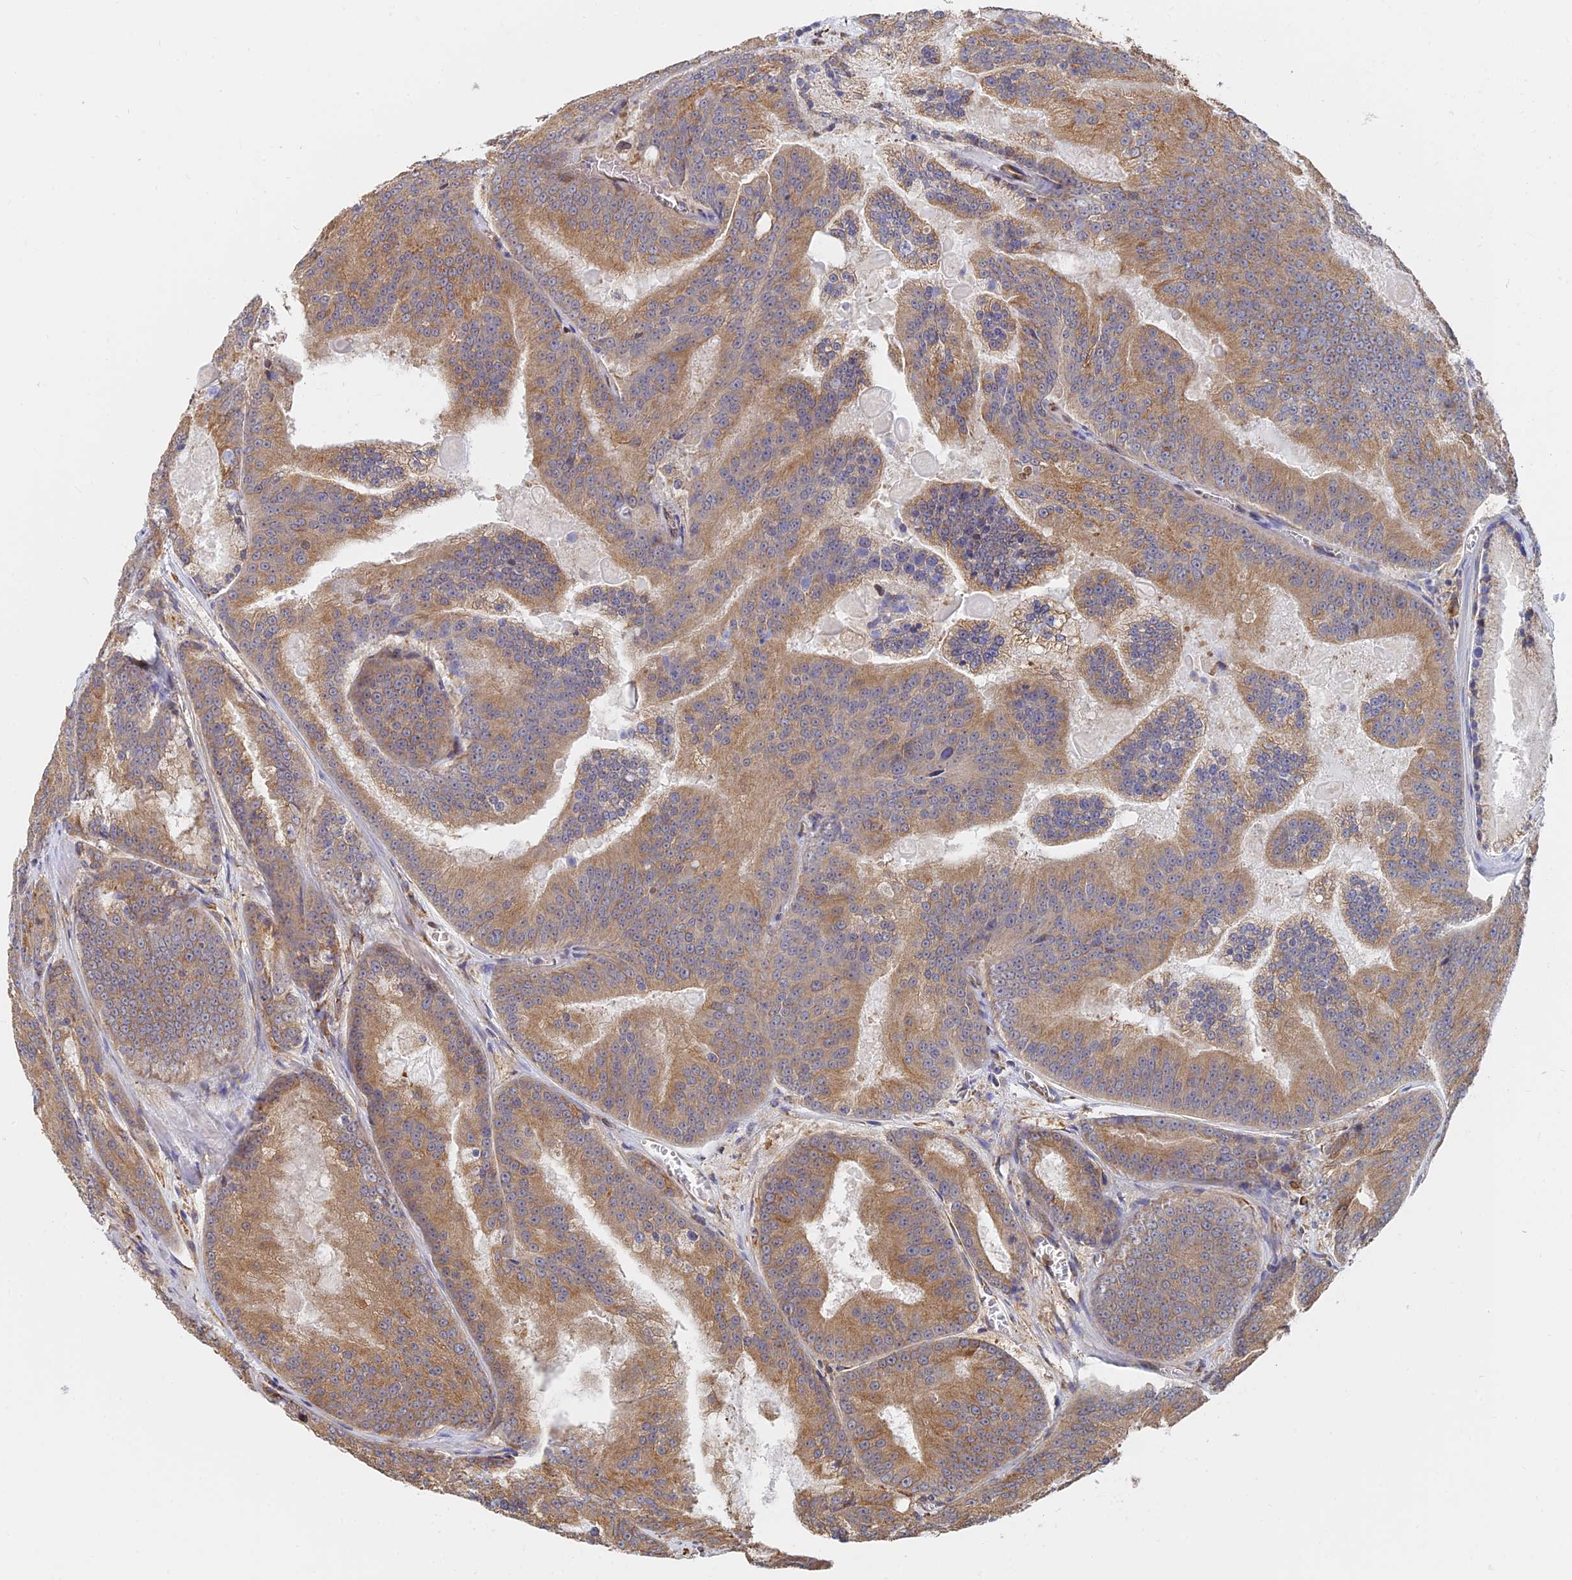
{"staining": {"intensity": "moderate", "quantity": ">75%", "location": "cytoplasmic/membranous"}, "tissue": "prostate cancer", "cell_type": "Tumor cells", "image_type": "cancer", "snomed": [{"axis": "morphology", "description": "Adenocarcinoma, High grade"}, {"axis": "topography", "description": "Prostate"}], "caption": "High-power microscopy captured an immunohistochemistry (IHC) histopathology image of prostate cancer, revealing moderate cytoplasmic/membranous staining in approximately >75% of tumor cells.", "gene": "WBP11", "patient": {"sex": "male", "age": 61}}